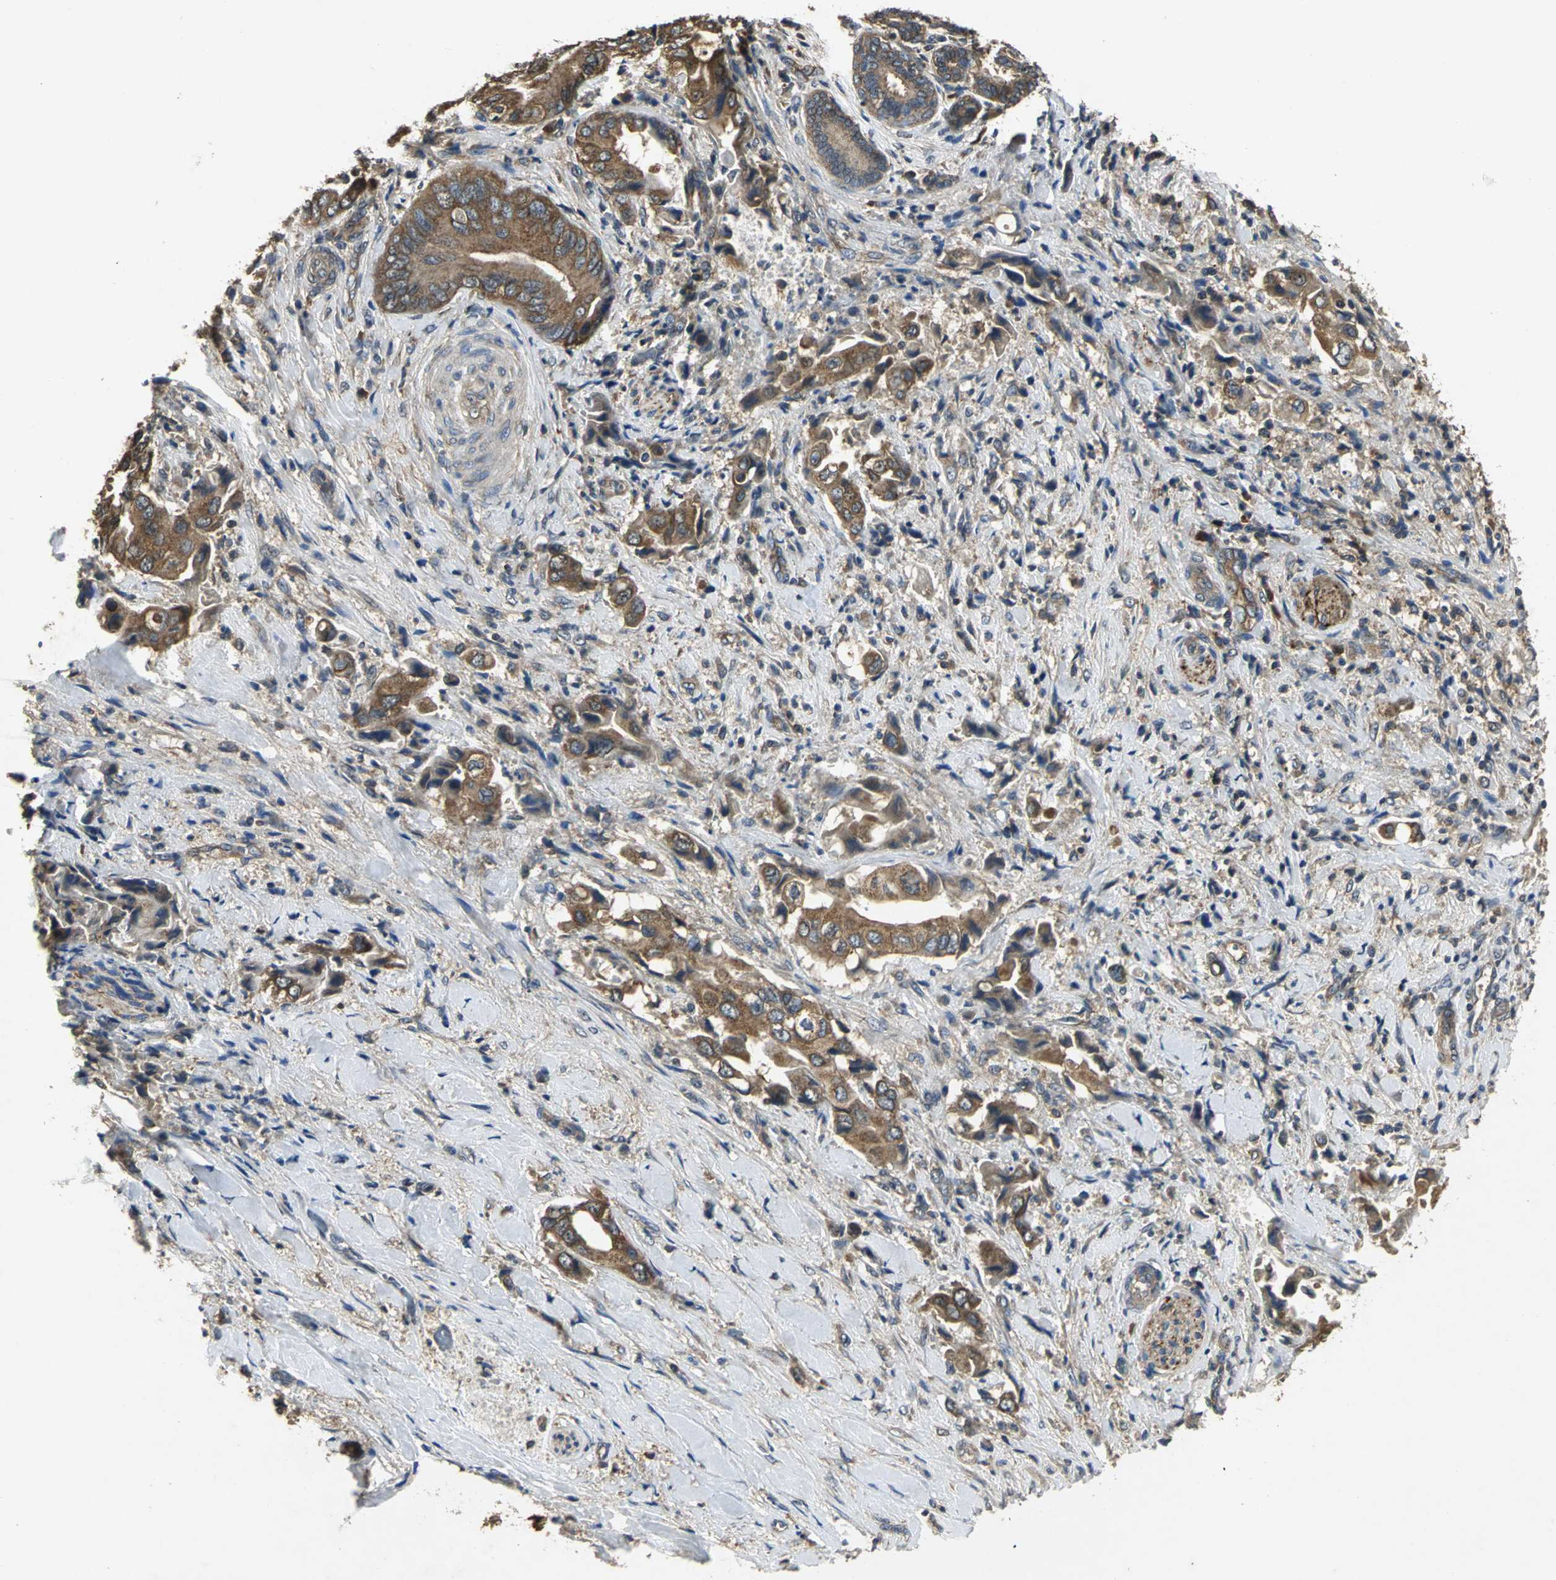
{"staining": {"intensity": "moderate", "quantity": ">75%", "location": "cytoplasmic/membranous"}, "tissue": "liver cancer", "cell_type": "Tumor cells", "image_type": "cancer", "snomed": [{"axis": "morphology", "description": "Cholangiocarcinoma"}, {"axis": "topography", "description": "Liver"}], "caption": "Immunohistochemical staining of cholangiocarcinoma (liver) displays medium levels of moderate cytoplasmic/membranous expression in about >75% of tumor cells.", "gene": "IRF3", "patient": {"sex": "male", "age": 58}}